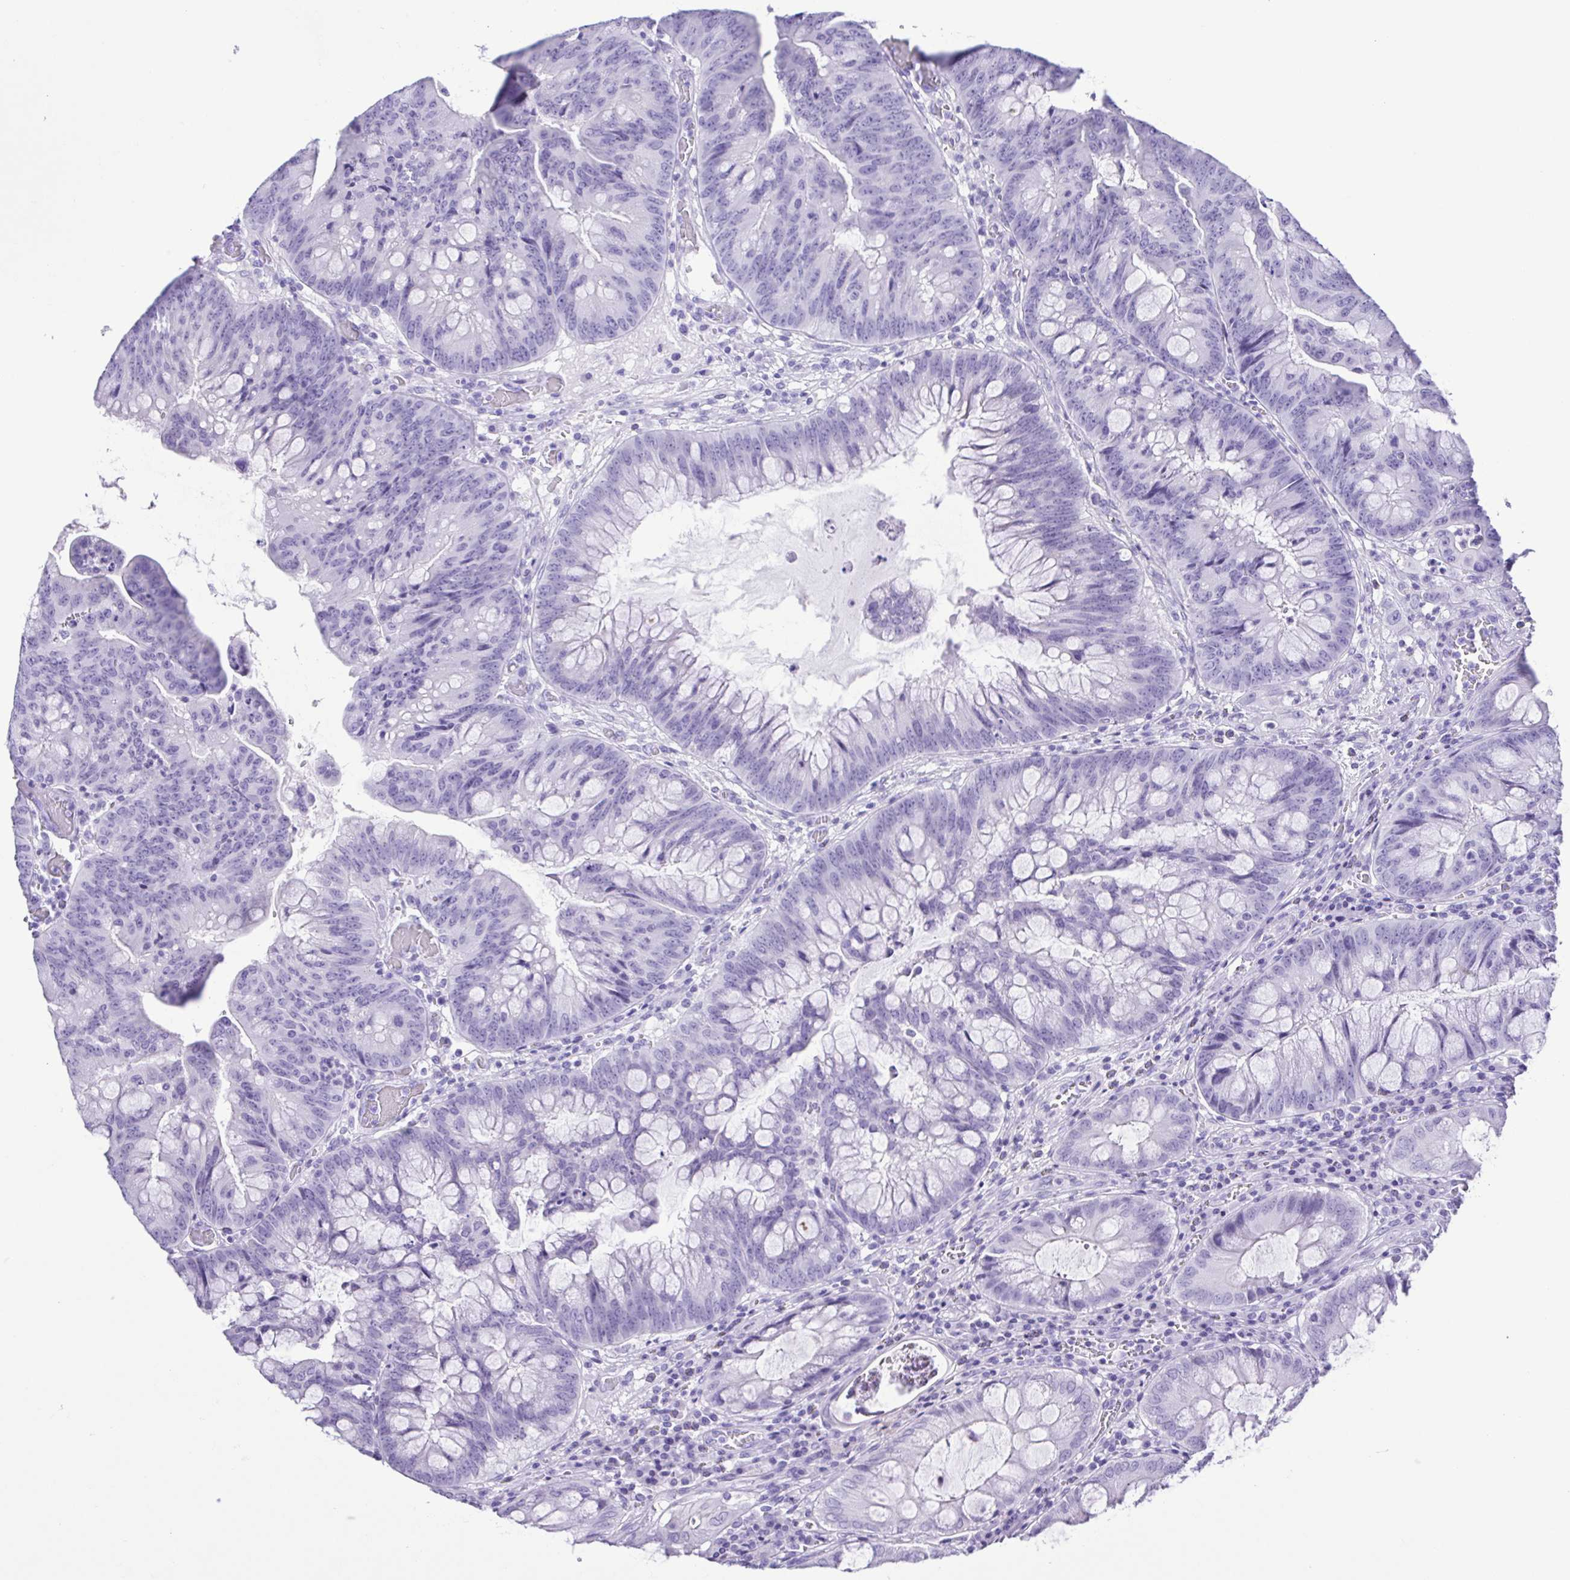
{"staining": {"intensity": "negative", "quantity": "none", "location": "none"}, "tissue": "colorectal cancer", "cell_type": "Tumor cells", "image_type": "cancer", "snomed": [{"axis": "morphology", "description": "Adenocarcinoma, NOS"}, {"axis": "topography", "description": "Colon"}], "caption": "This is a photomicrograph of immunohistochemistry staining of colorectal cancer, which shows no positivity in tumor cells. (Brightfield microscopy of DAB (3,3'-diaminobenzidine) immunohistochemistry (IHC) at high magnification).", "gene": "CASP14", "patient": {"sex": "male", "age": 62}}